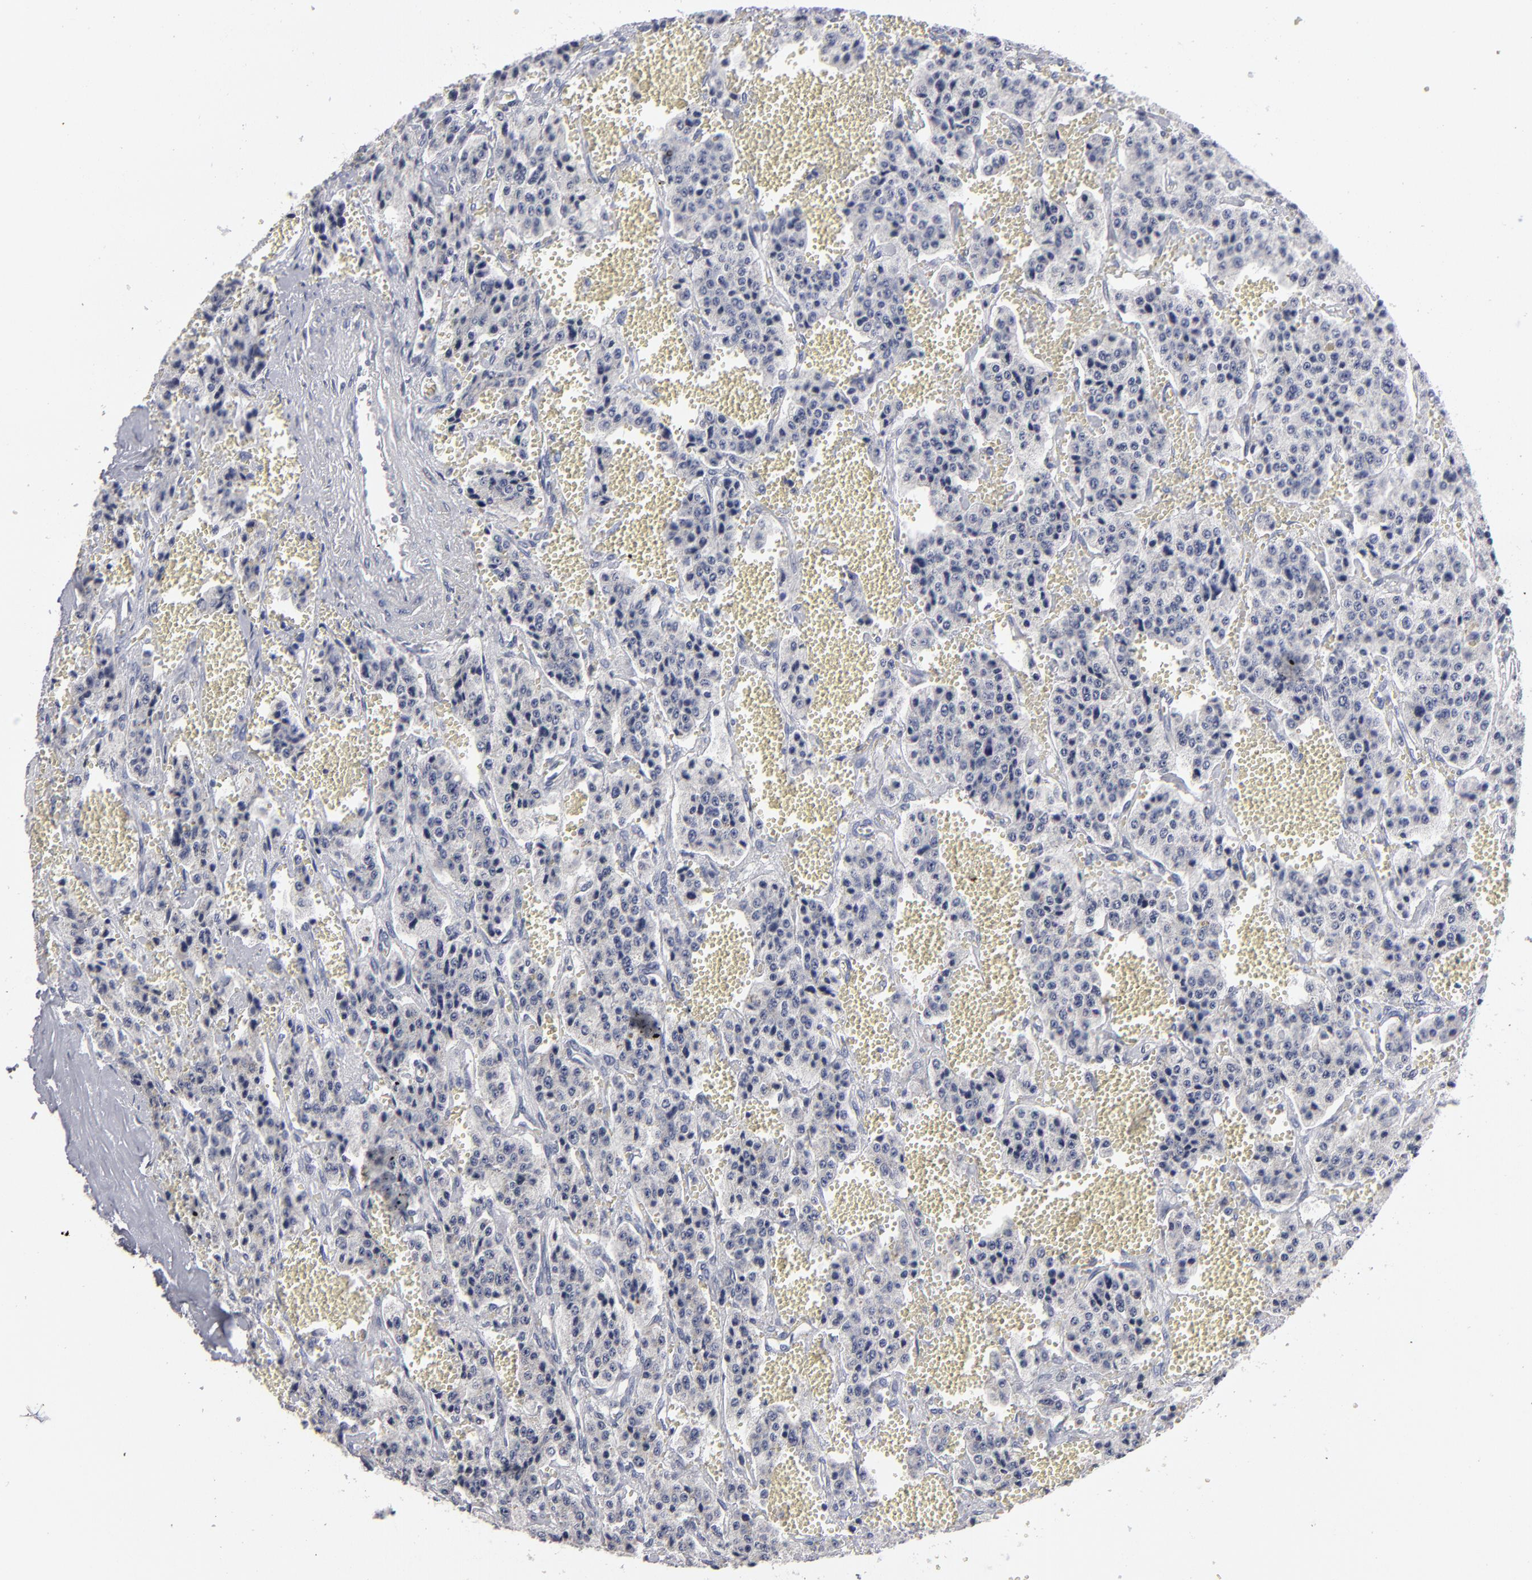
{"staining": {"intensity": "weak", "quantity": "25%-75%", "location": "cytoplasmic/membranous"}, "tissue": "carcinoid", "cell_type": "Tumor cells", "image_type": "cancer", "snomed": [{"axis": "morphology", "description": "Carcinoid, malignant, NOS"}, {"axis": "topography", "description": "Small intestine"}], "caption": "A micrograph showing weak cytoplasmic/membranous staining in approximately 25%-75% of tumor cells in malignant carcinoid, as visualized by brown immunohistochemical staining.", "gene": "CCDC80", "patient": {"sex": "male", "age": 52}}